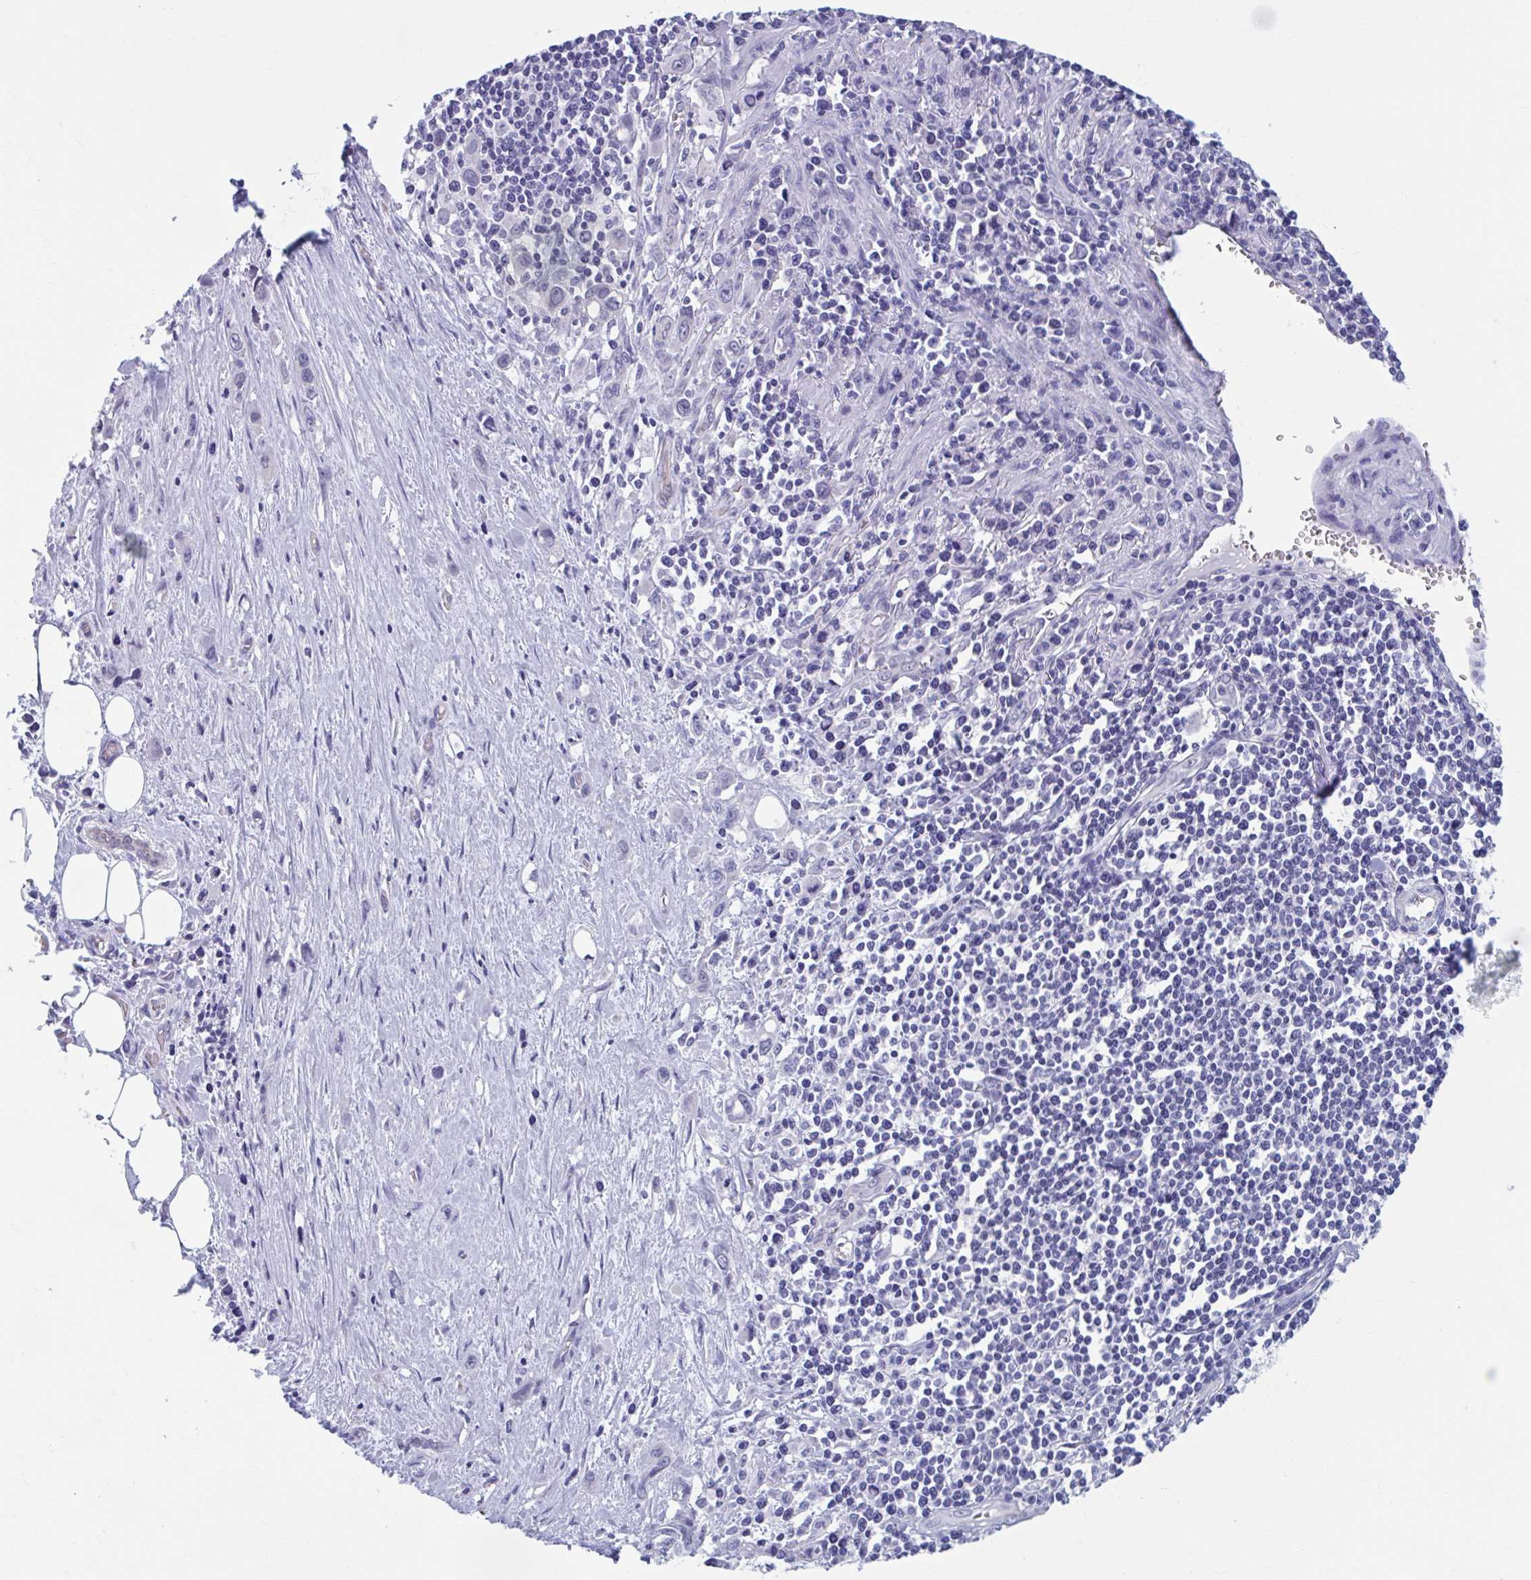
{"staining": {"intensity": "negative", "quantity": "none", "location": "none"}, "tissue": "stomach cancer", "cell_type": "Tumor cells", "image_type": "cancer", "snomed": [{"axis": "morphology", "description": "Adenocarcinoma, NOS"}, {"axis": "topography", "description": "Stomach, upper"}], "caption": "High power microscopy micrograph of an immunohistochemistry histopathology image of stomach cancer, revealing no significant staining in tumor cells. The staining was performed using DAB to visualize the protein expression in brown, while the nuclei were stained in blue with hematoxylin (Magnification: 20x).", "gene": "CCDC105", "patient": {"sex": "male", "age": 75}}